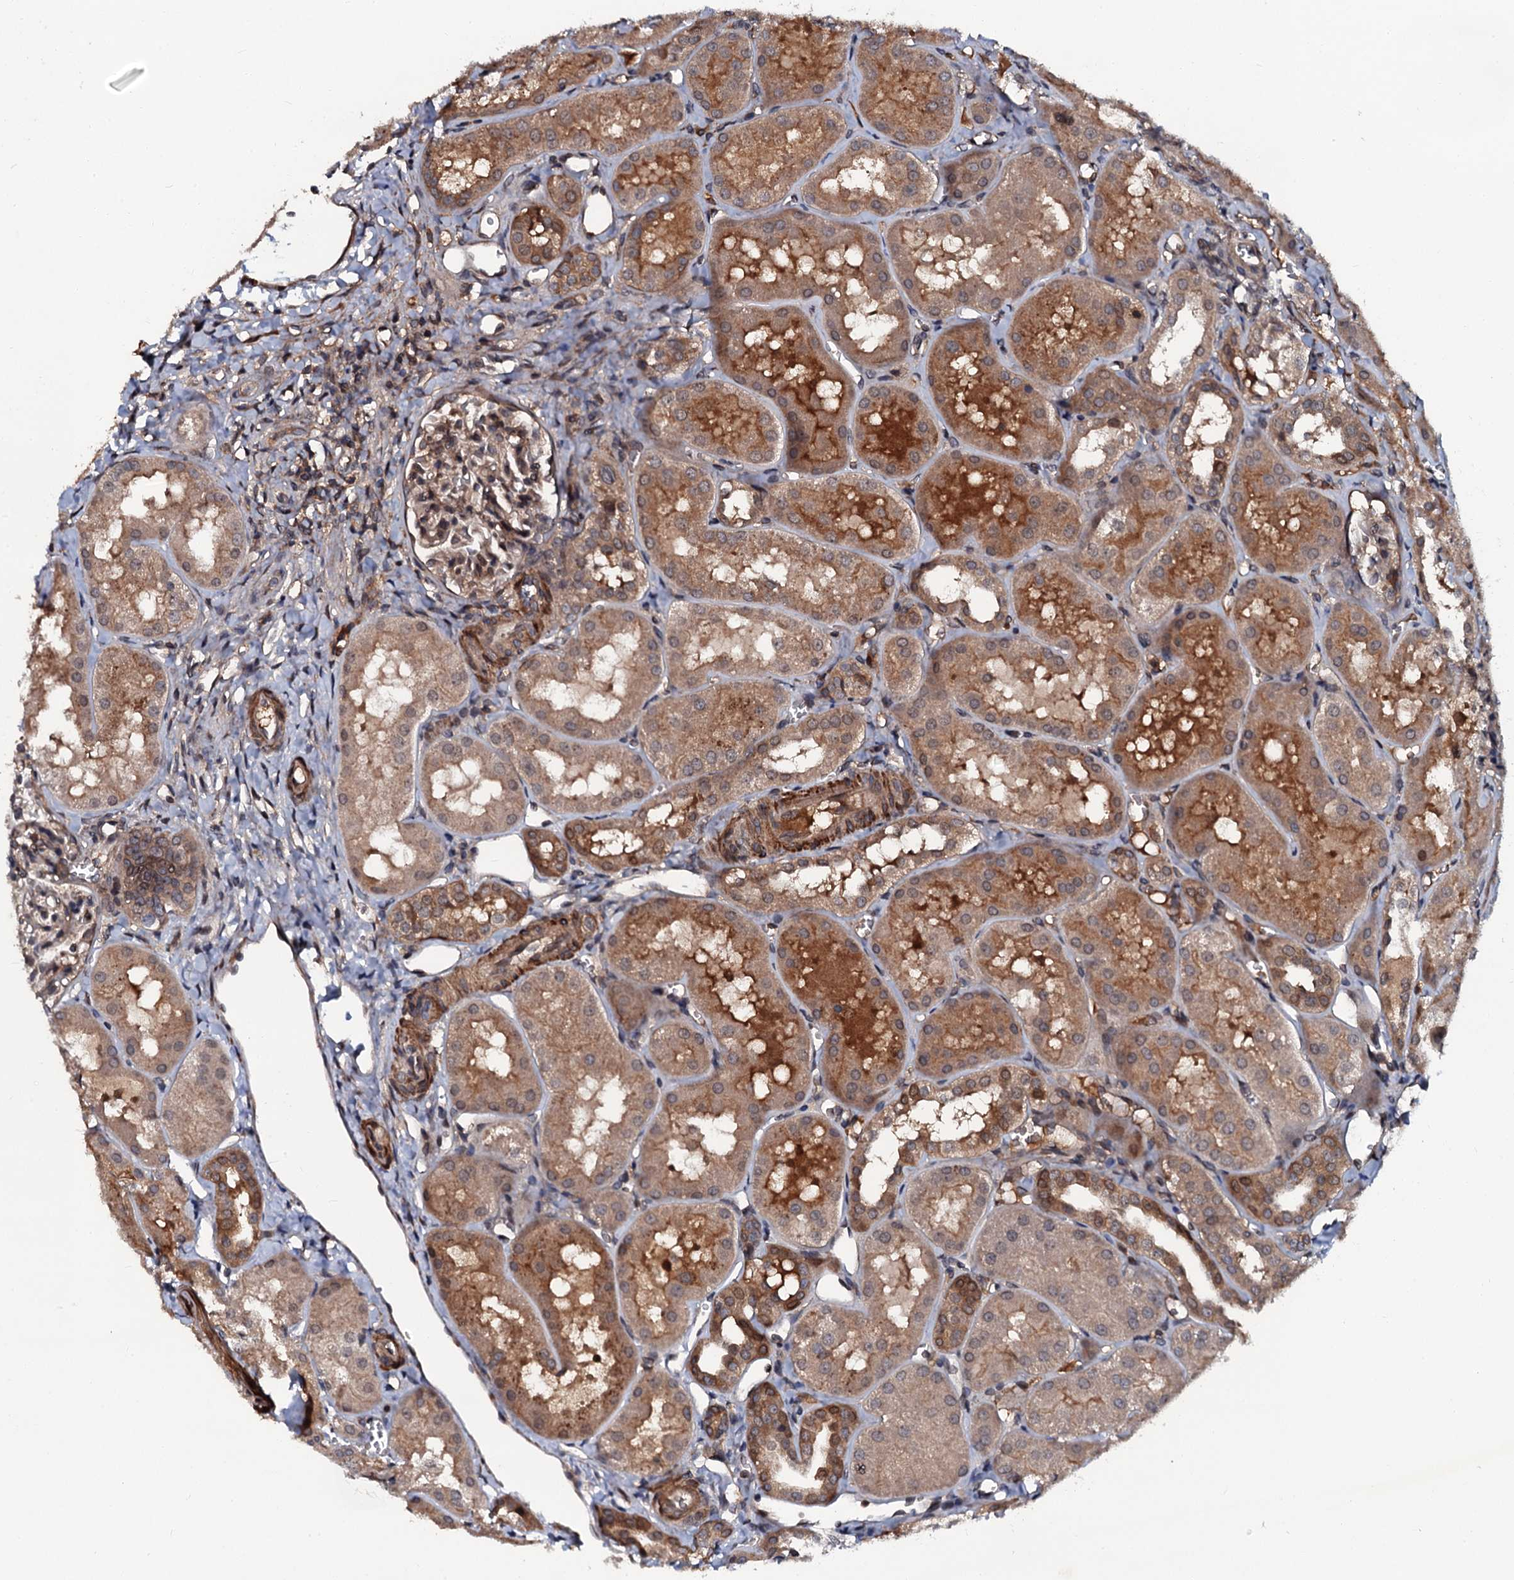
{"staining": {"intensity": "weak", "quantity": "25%-75%", "location": "cytoplasmic/membranous"}, "tissue": "kidney", "cell_type": "Cells in glomeruli", "image_type": "normal", "snomed": [{"axis": "morphology", "description": "Normal tissue, NOS"}, {"axis": "topography", "description": "Kidney"}, {"axis": "topography", "description": "Urinary bladder"}], "caption": "Immunohistochemical staining of unremarkable human kidney demonstrates low levels of weak cytoplasmic/membranous expression in approximately 25%-75% of cells in glomeruli. (Brightfield microscopy of DAB IHC at high magnification).", "gene": "N4BP1", "patient": {"sex": "male", "age": 16}}